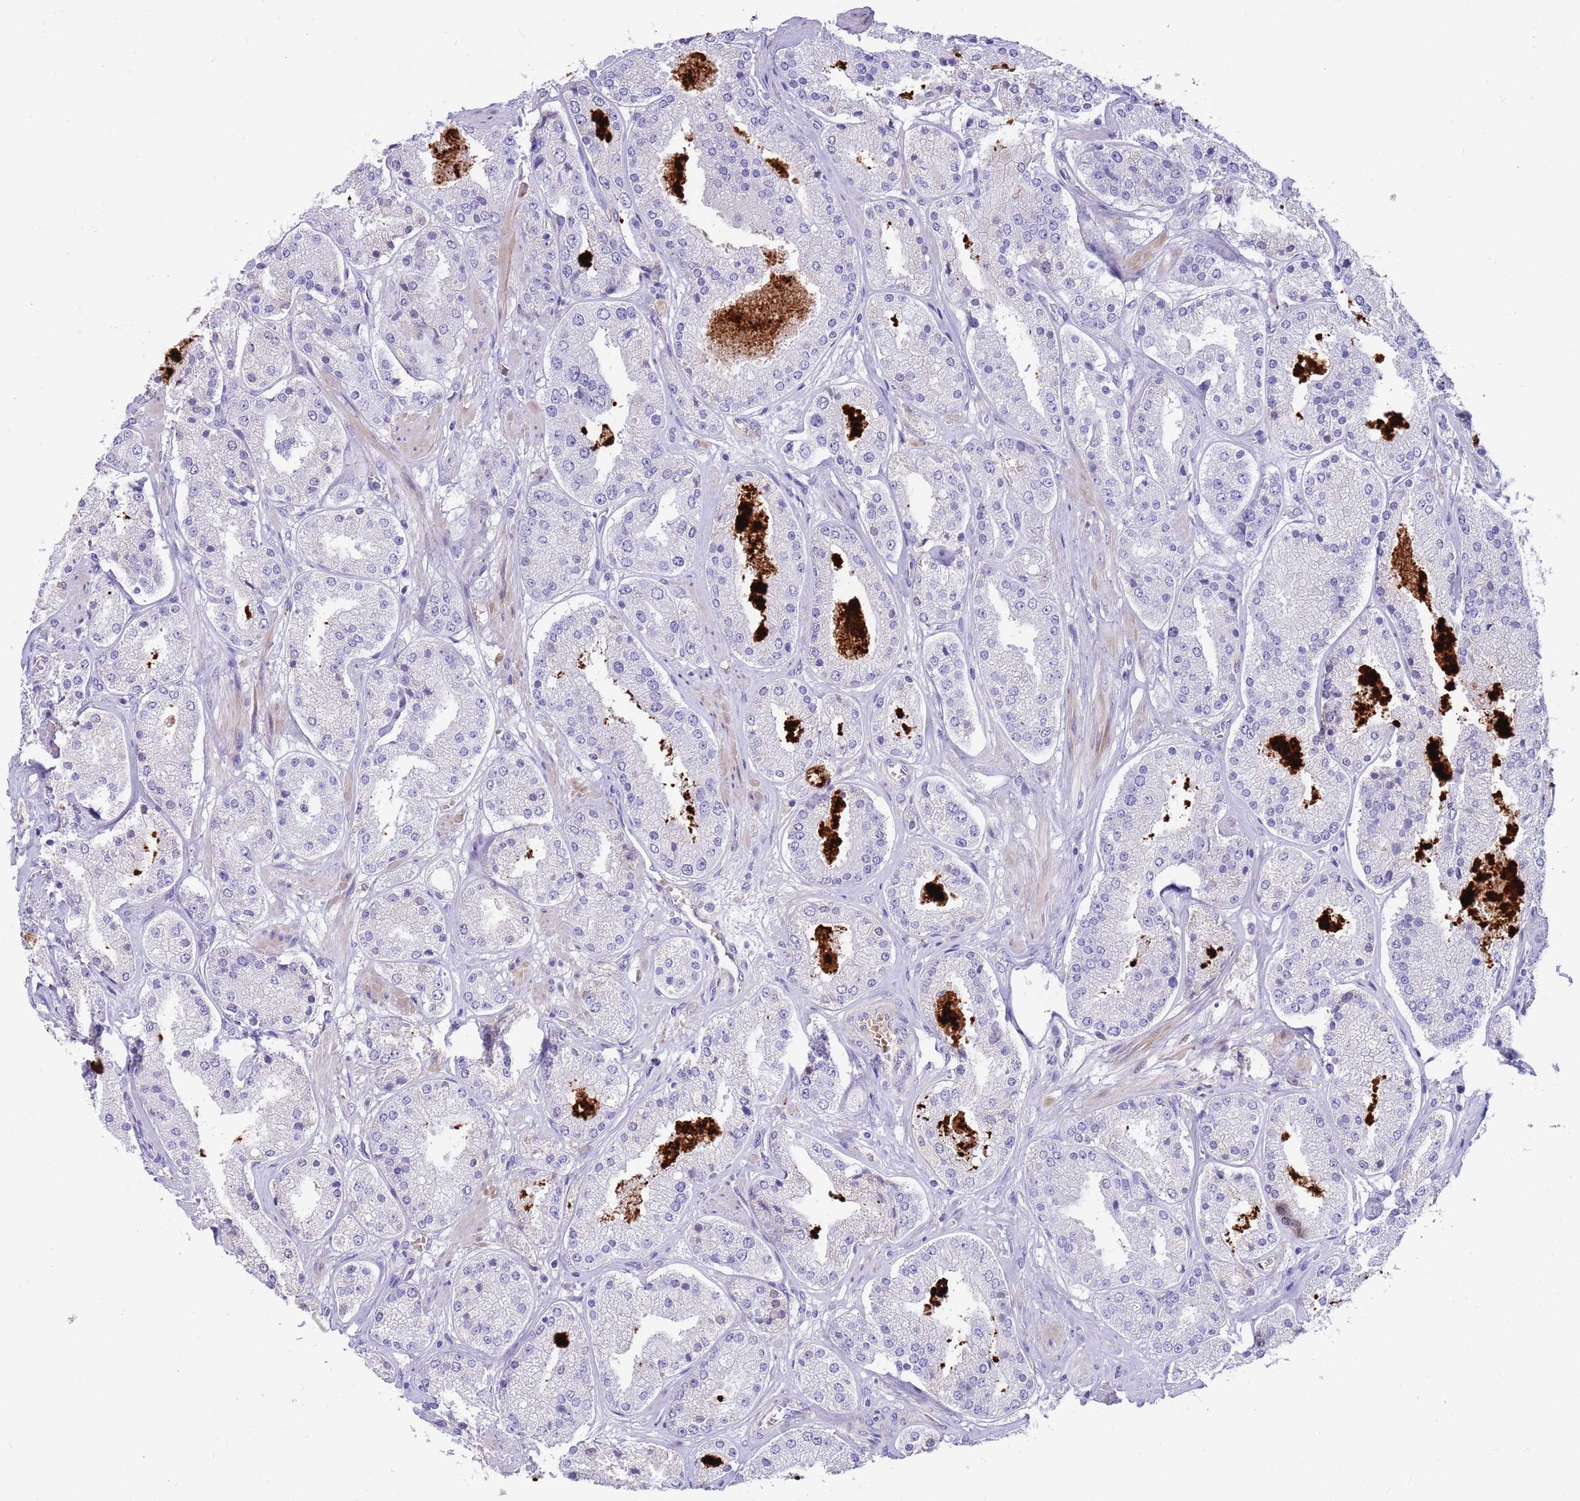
{"staining": {"intensity": "negative", "quantity": "none", "location": "none"}, "tissue": "prostate cancer", "cell_type": "Tumor cells", "image_type": "cancer", "snomed": [{"axis": "morphology", "description": "Adenocarcinoma, High grade"}, {"axis": "topography", "description": "Prostate"}], "caption": "Human adenocarcinoma (high-grade) (prostate) stained for a protein using IHC displays no positivity in tumor cells.", "gene": "LEPROTL1", "patient": {"sex": "male", "age": 63}}